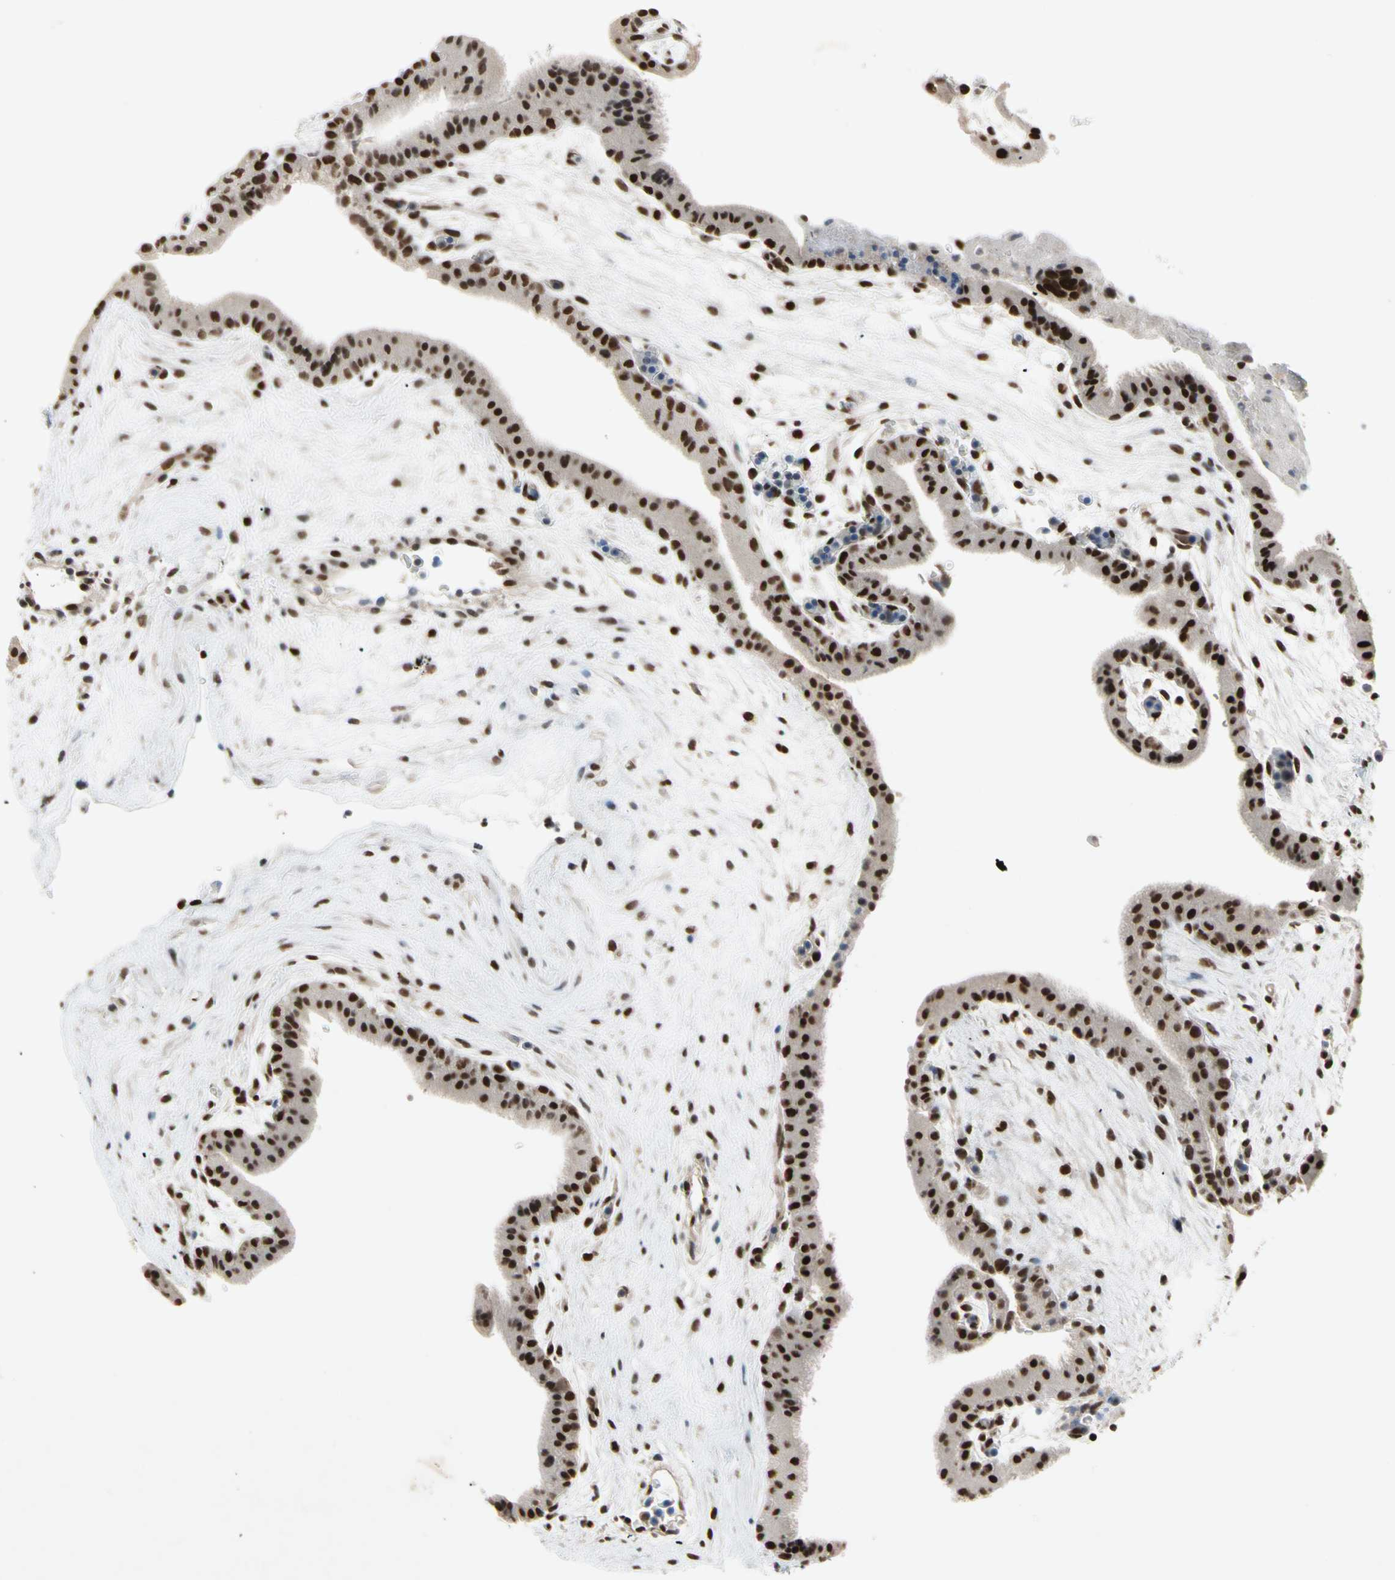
{"staining": {"intensity": "strong", "quantity": ">75%", "location": "cytoplasmic/membranous,nuclear"}, "tissue": "placenta", "cell_type": "Trophoblastic cells", "image_type": "normal", "snomed": [{"axis": "morphology", "description": "Normal tissue, NOS"}, {"axis": "topography", "description": "Placenta"}], "caption": "The immunohistochemical stain highlights strong cytoplasmic/membranous,nuclear positivity in trophoblastic cells of normal placenta.", "gene": "MARK1", "patient": {"sex": "female", "age": 19}}